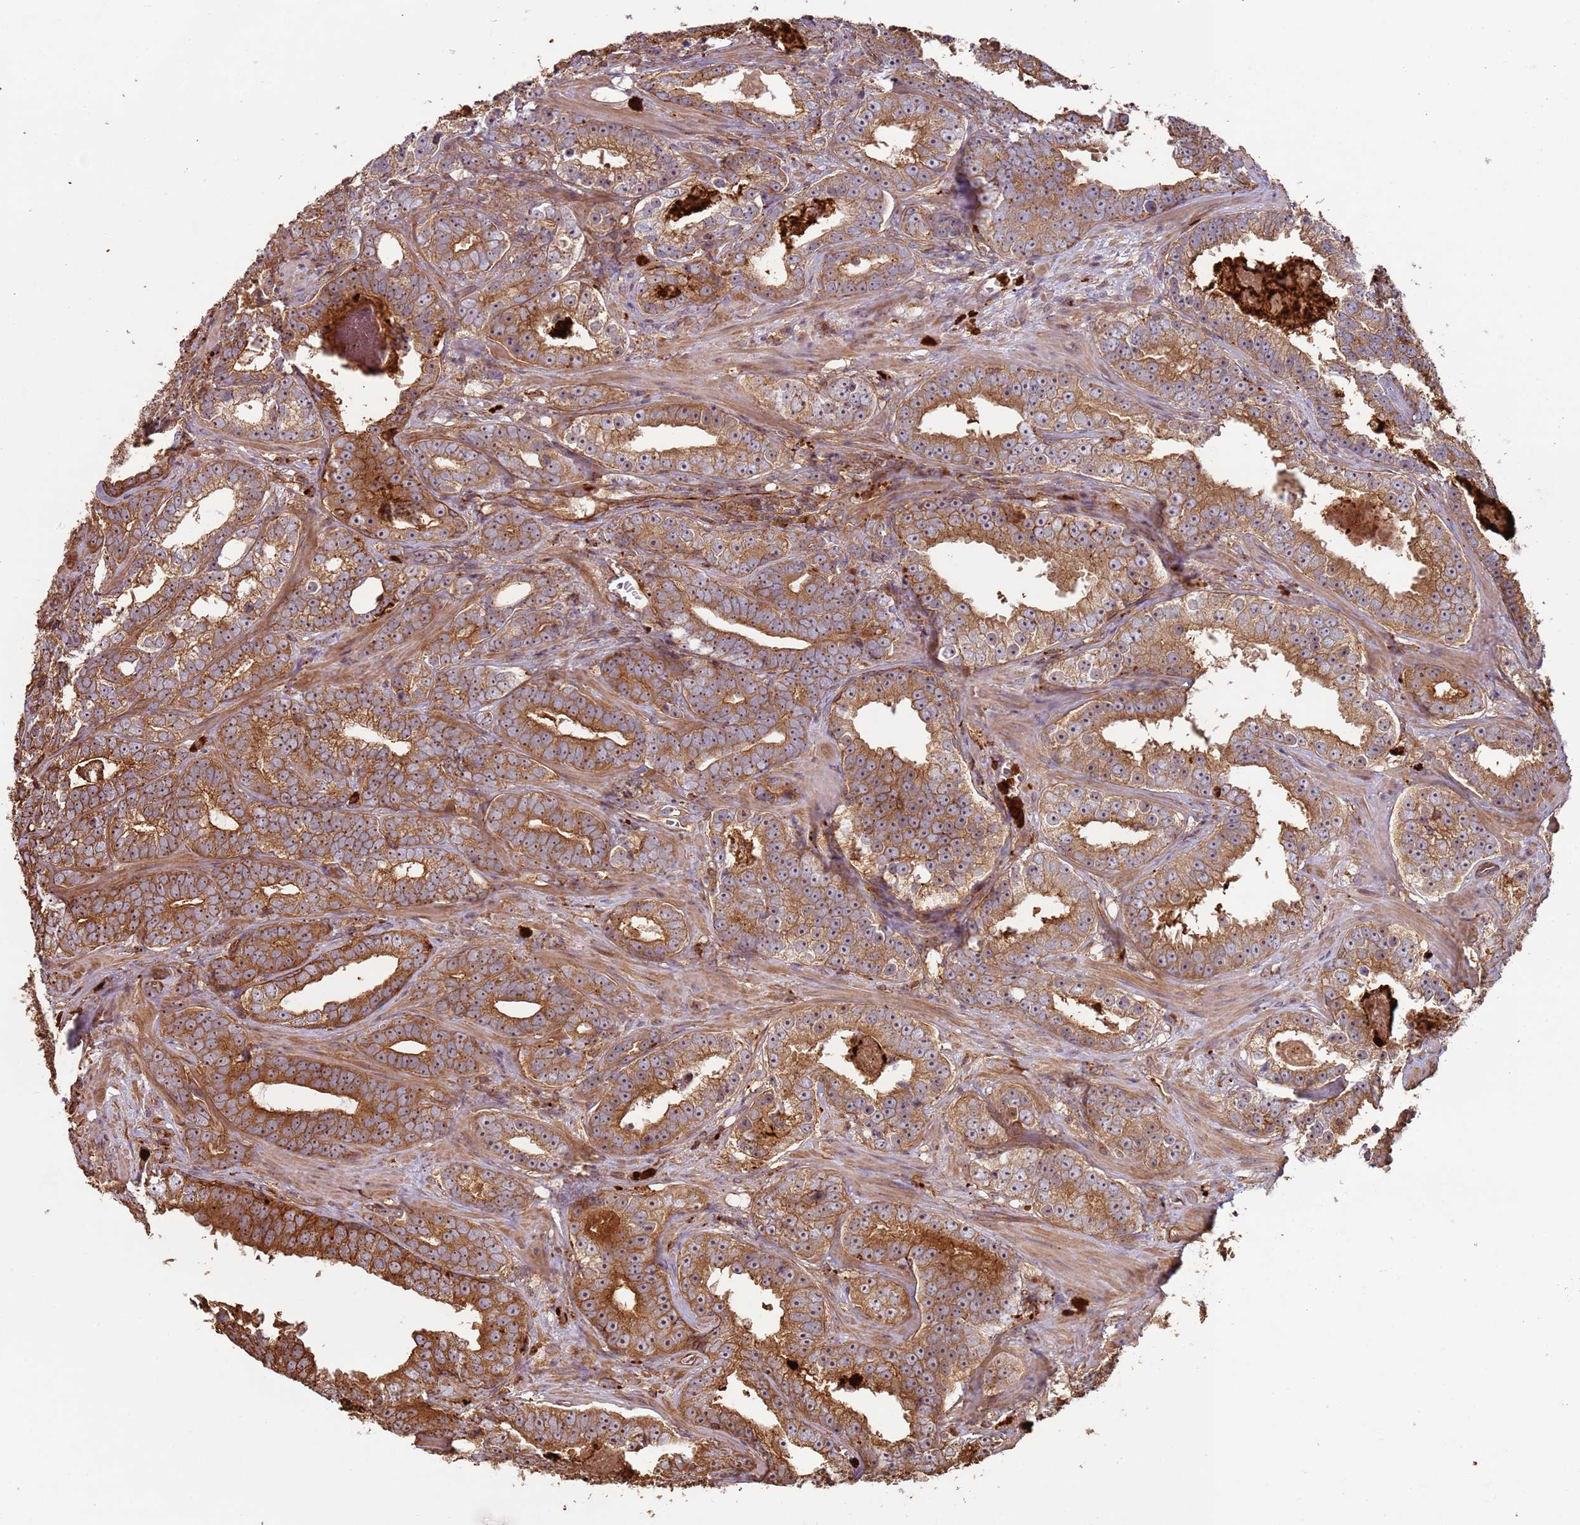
{"staining": {"intensity": "moderate", "quantity": ">75%", "location": "cytoplasmic/membranous,nuclear"}, "tissue": "prostate cancer", "cell_type": "Tumor cells", "image_type": "cancer", "snomed": [{"axis": "morphology", "description": "Adenocarcinoma, High grade"}, {"axis": "topography", "description": "Prostate"}], "caption": "Immunohistochemistry (IHC) histopathology image of prostate high-grade adenocarcinoma stained for a protein (brown), which exhibits medium levels of moderate cytoplasmic/membranous and nuclear staining in approximately >75% of tumor cells.", "gene": "NDUFAF4", "patient": {"sex": "male", "age": 62}}